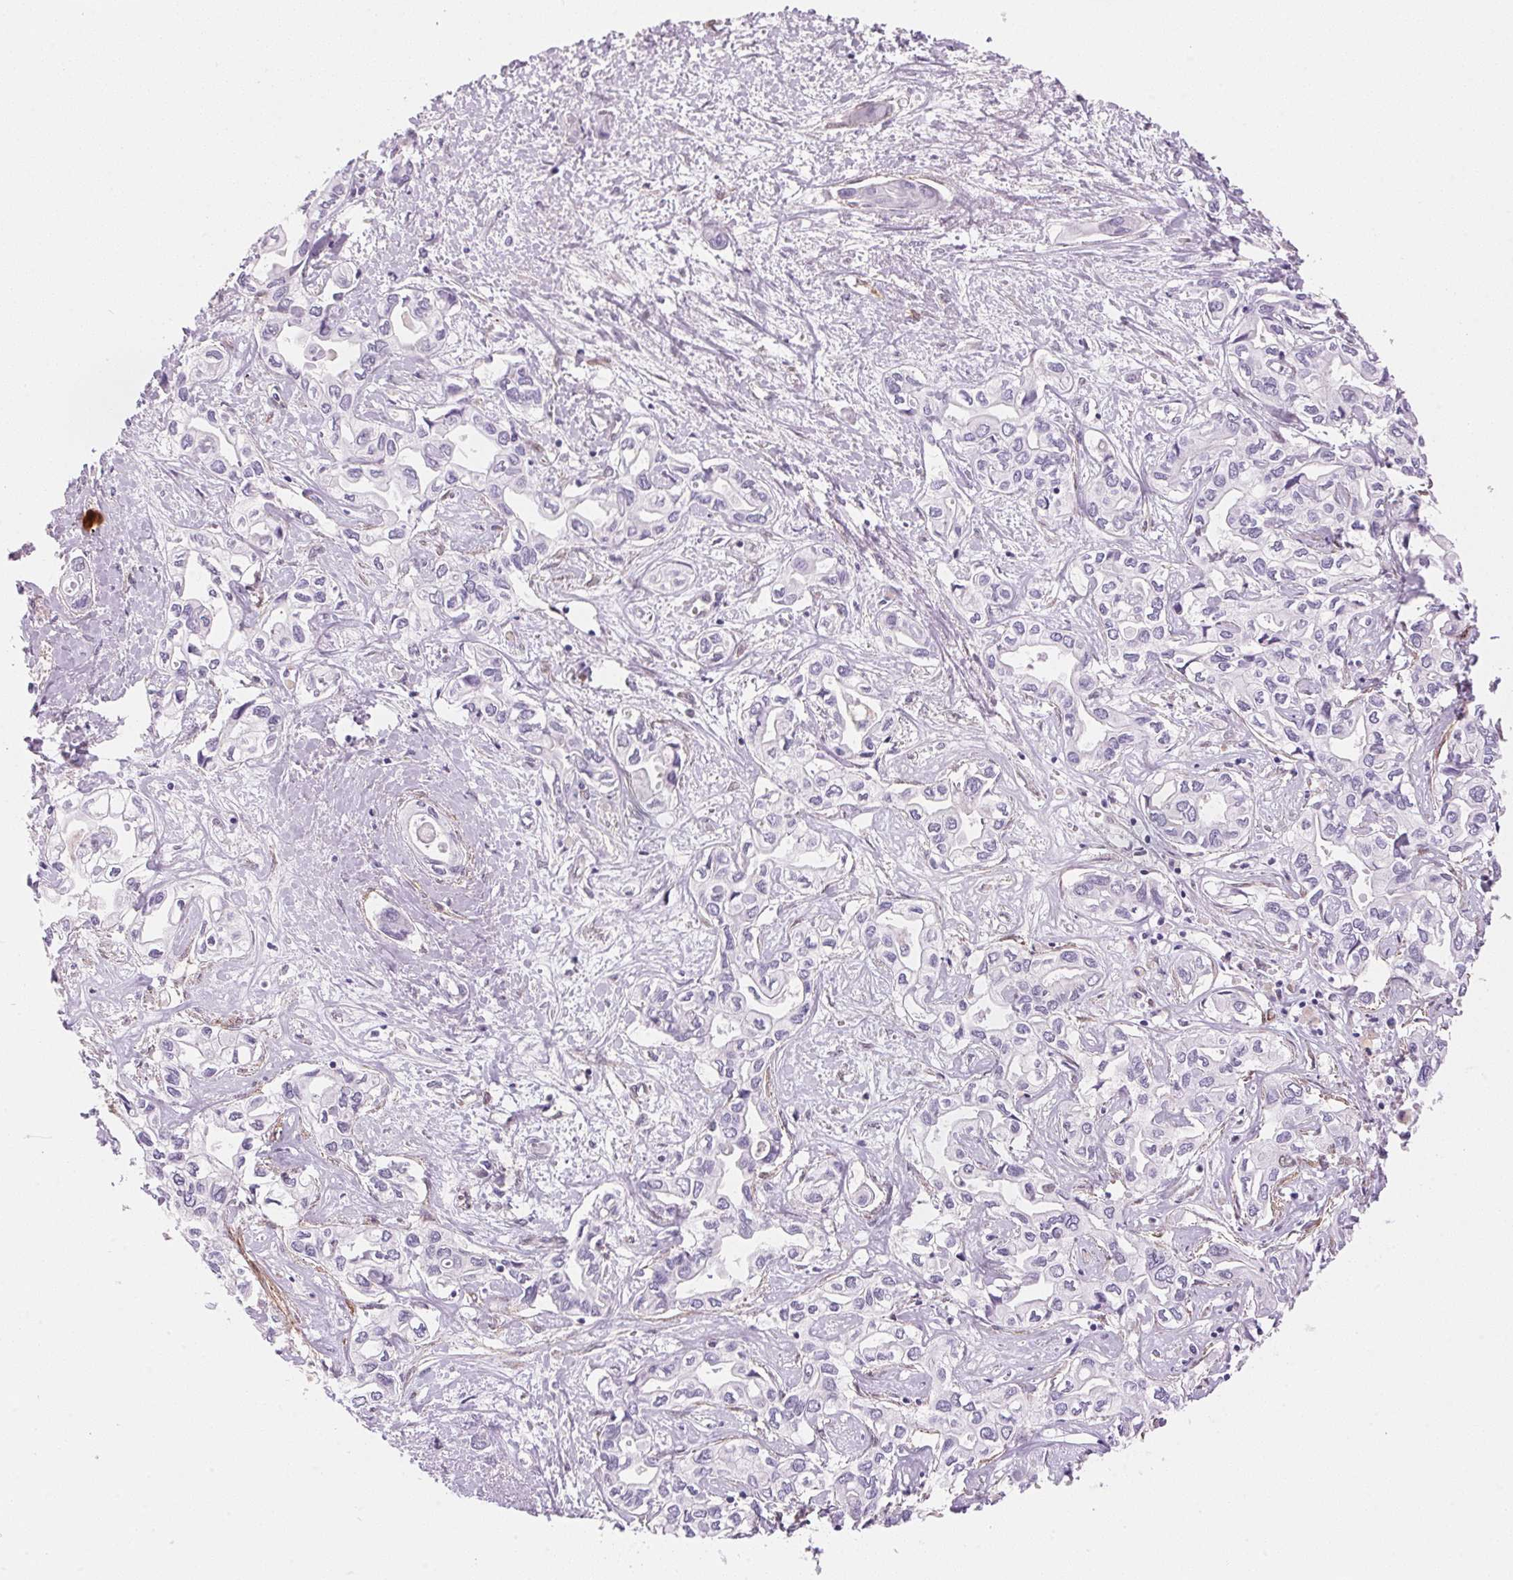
{"staining": {"intensity": "negative", "quantity": "none", "location": "none"}, "tissue": "liver cancer", "cell_type": "Tumor cells", "image_type": "cancer", "snomed": [{"axis": "morphology", "description": "Cholangiocarcinoma"}, {"axis": "topography", "description": "Liver"}], "caption": "Histopathology image shows no protein staining in tumor cells of cholangiocarcinoma (liver) tissue.", "gene": "SMTN", "patient": {"sex": "female", "age": 64}}